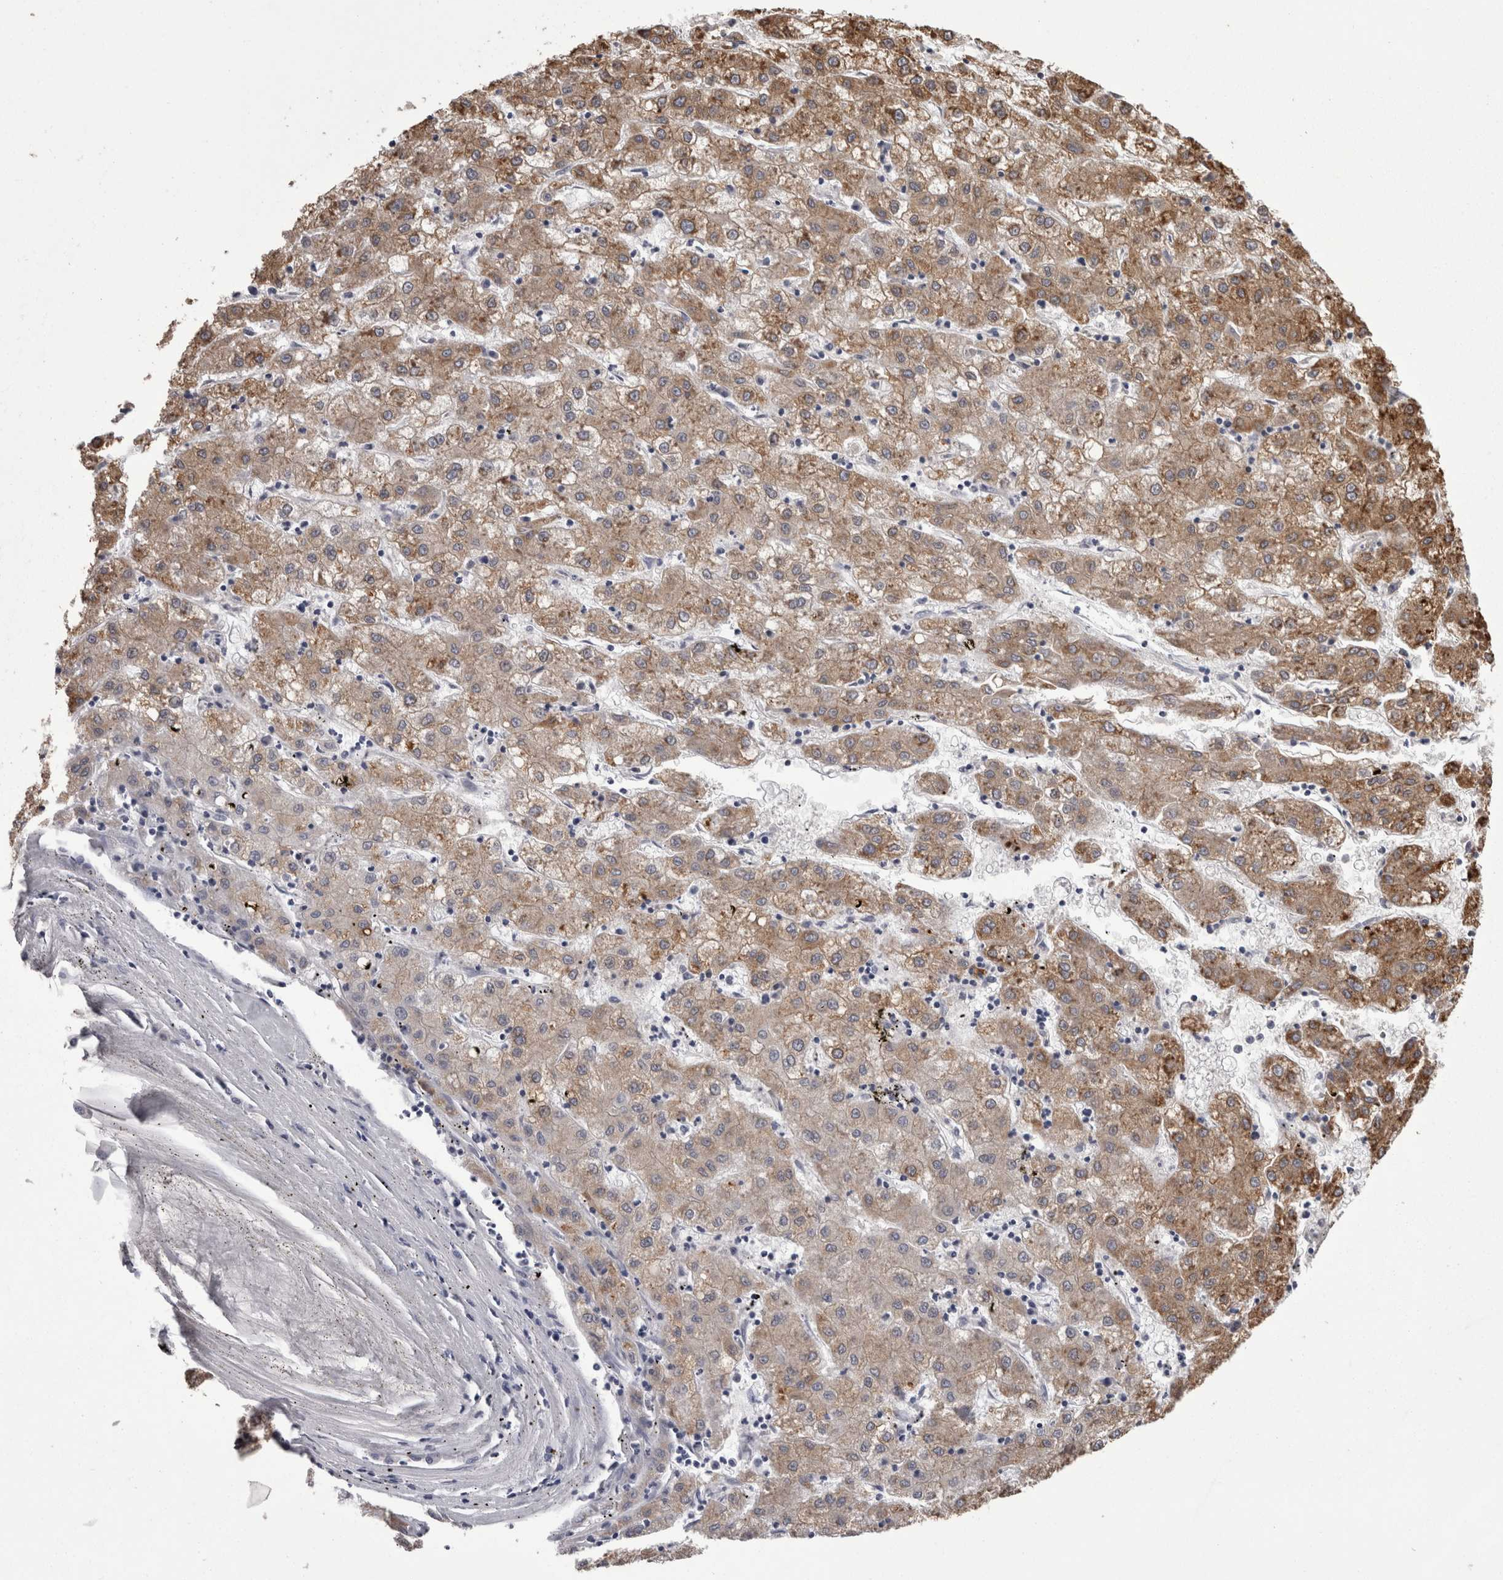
{"staining": {"intensity": "moderate", "quantity": ">75%", "location": "cytoplasmic/membranous"}, "tissue": "liver cancer", "cell_type": "Tumor cells", "image_type": "cancer", "snomed": [{"axis": "morphology", "description": "Carcinoma, Hepatocellular, NOS"}, {"axis": "topography", "description": "Liver"}], "caption": "Liver cancer stained with a brown dye displays moderate cytoplasmic/membranous positive expression in about >75% of tumor cells.", "gene": "PON3", "patient": {"sex": "male", "age": 72}}